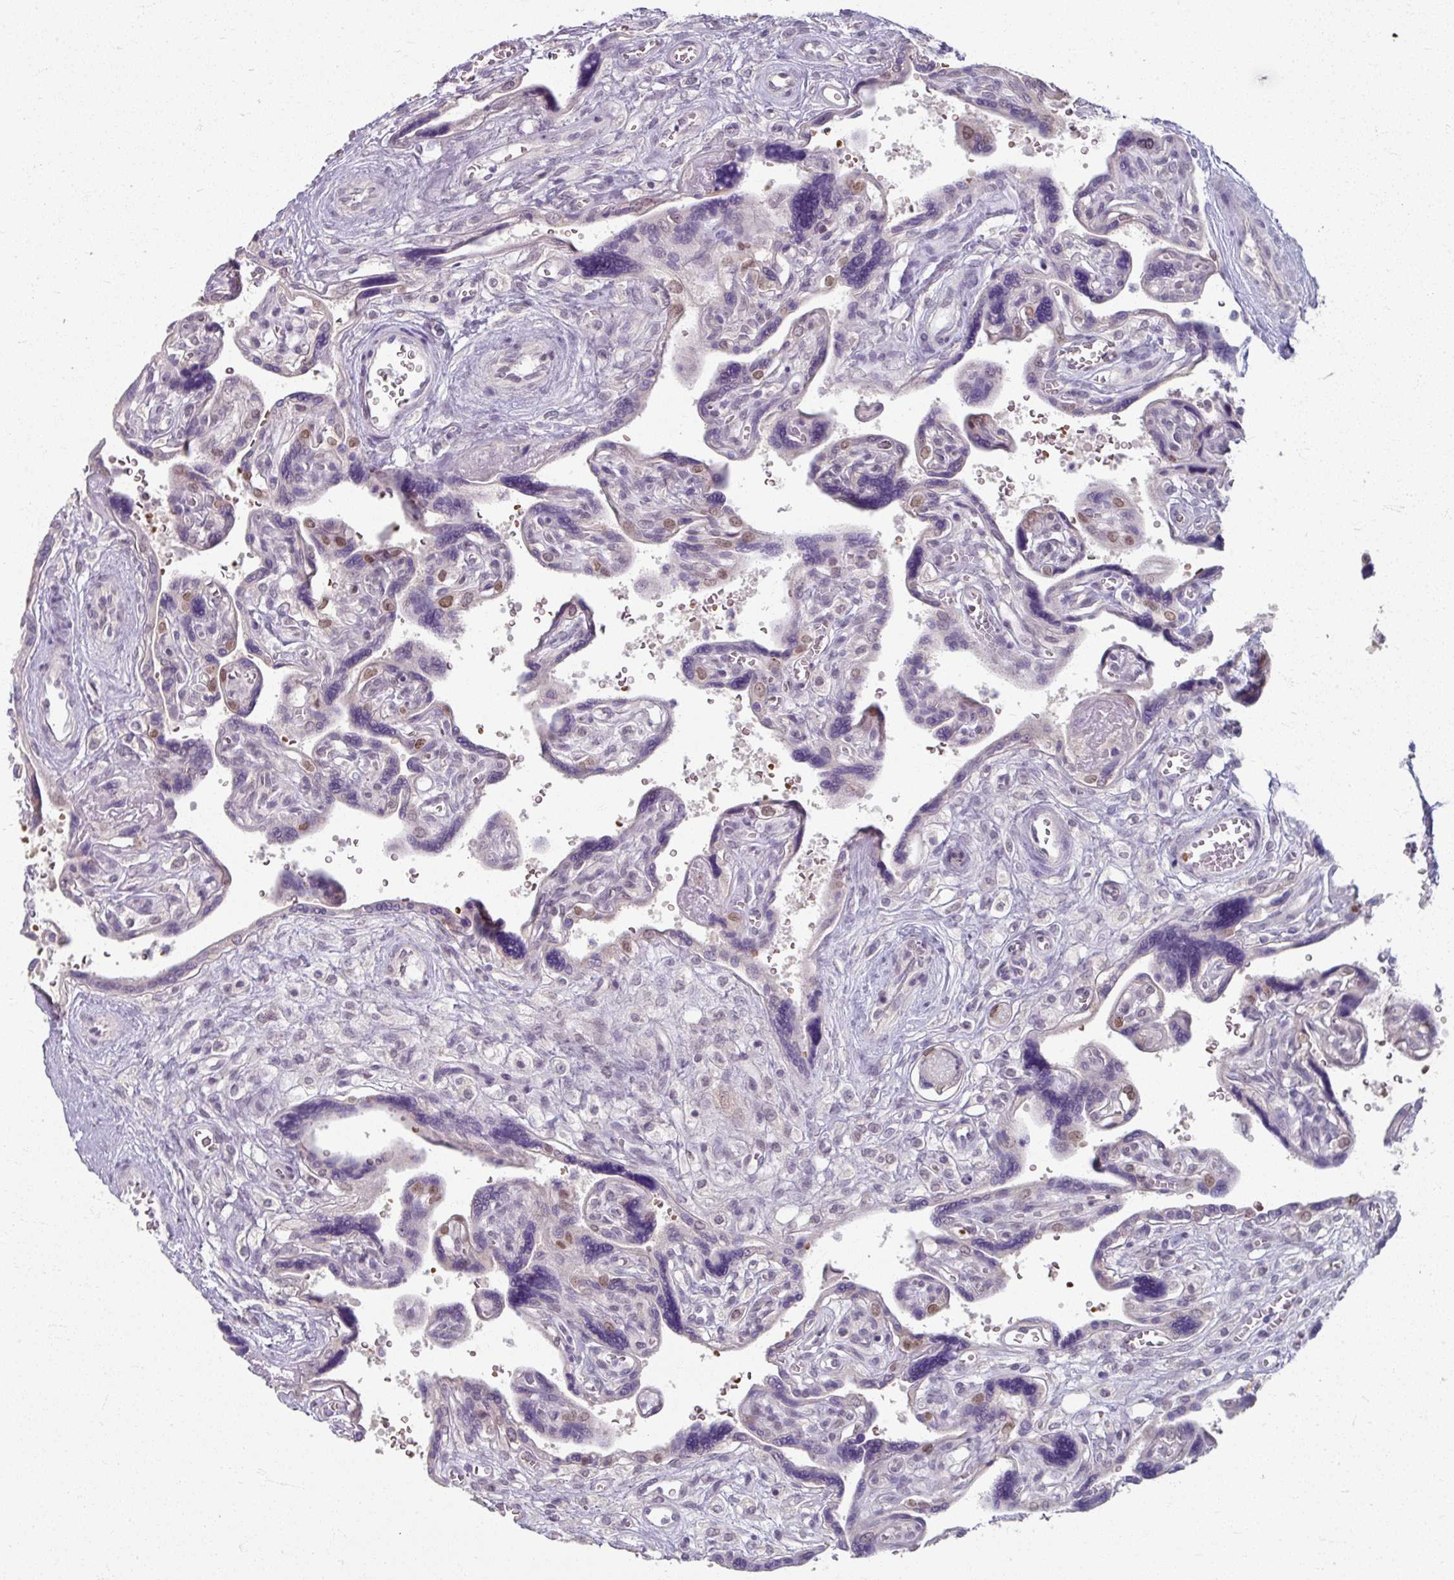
{"staining": {"intensity": "weak", "quantity": ">75%", "location": "cytoplasmic/membranous"}, "tissue": "placenta", "cell_type": "Decidual cells", "image_type": "normal", "snomed": [{"axis": "morphology", "description": "Normal tissue, NOS"}, {"axis": "topography", "description": "Placenta"}], "caption": "This micrograph reveals immunohistochemistry (IHC) staining of benign placenta, with low weak cytoplasmic/membranous expression in about >75% of decidual cells.", "gene": "KMT5C", "patient": {"sex": "female", "age": 39}}